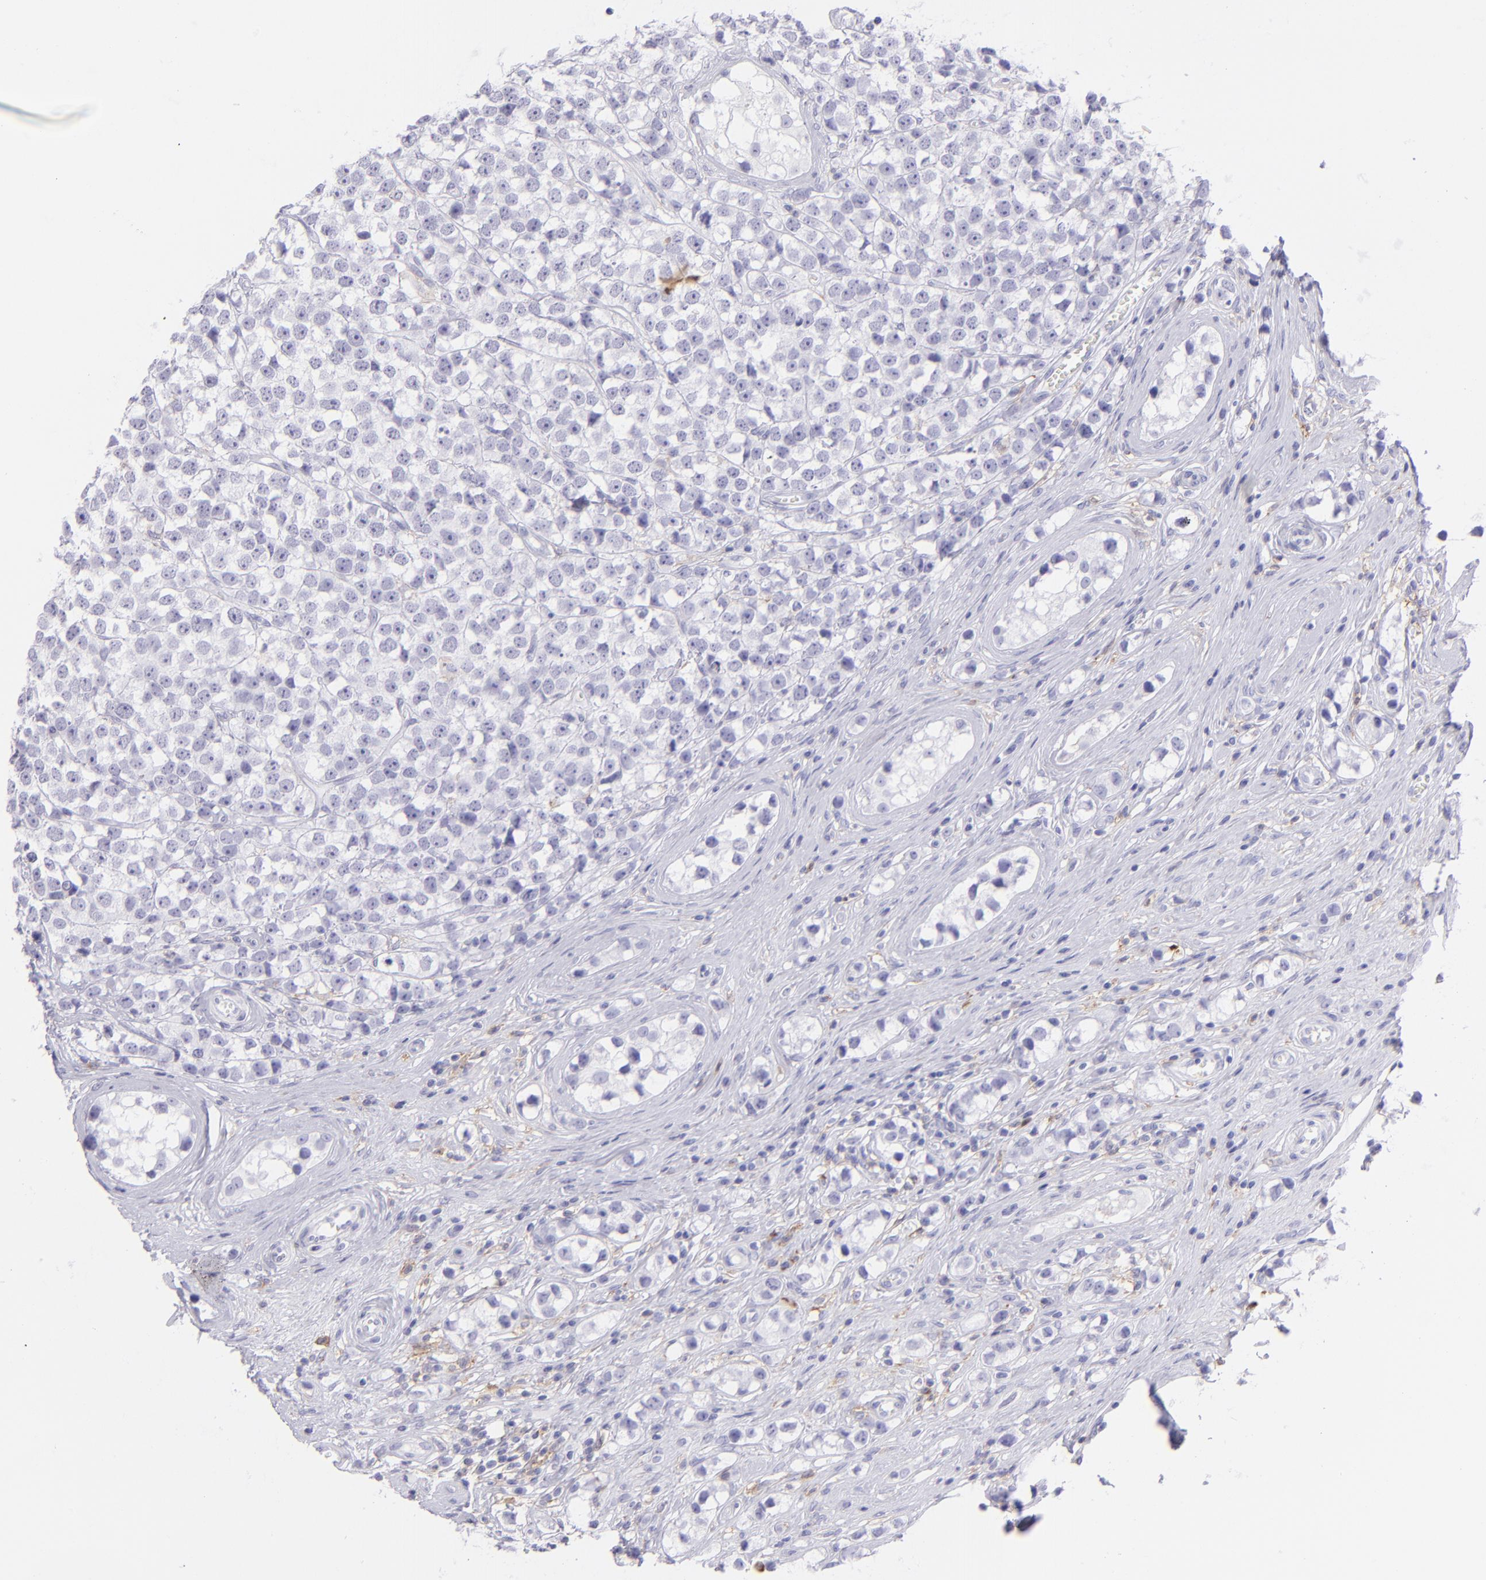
{"staining": {"intensity": "negative", "quantity": "none", "location": "none"}, "tissue": "testis cancer", "cell_type": "Tumor cells", "image_type": "cancer", "snomed": [{"axis": "morphology", "description": "Seminoma, NOS"}, {"axis": "topography", "description": "Testis"}], "caption": "This photomicrograph is of testis cancer stained with immunohistochemistry to label a protein in brown with the nuclei are counter-stained blue. There is no expression in tumor cells.", "gene": "CD72", "patient": {"sex": "male", "age": 25}}